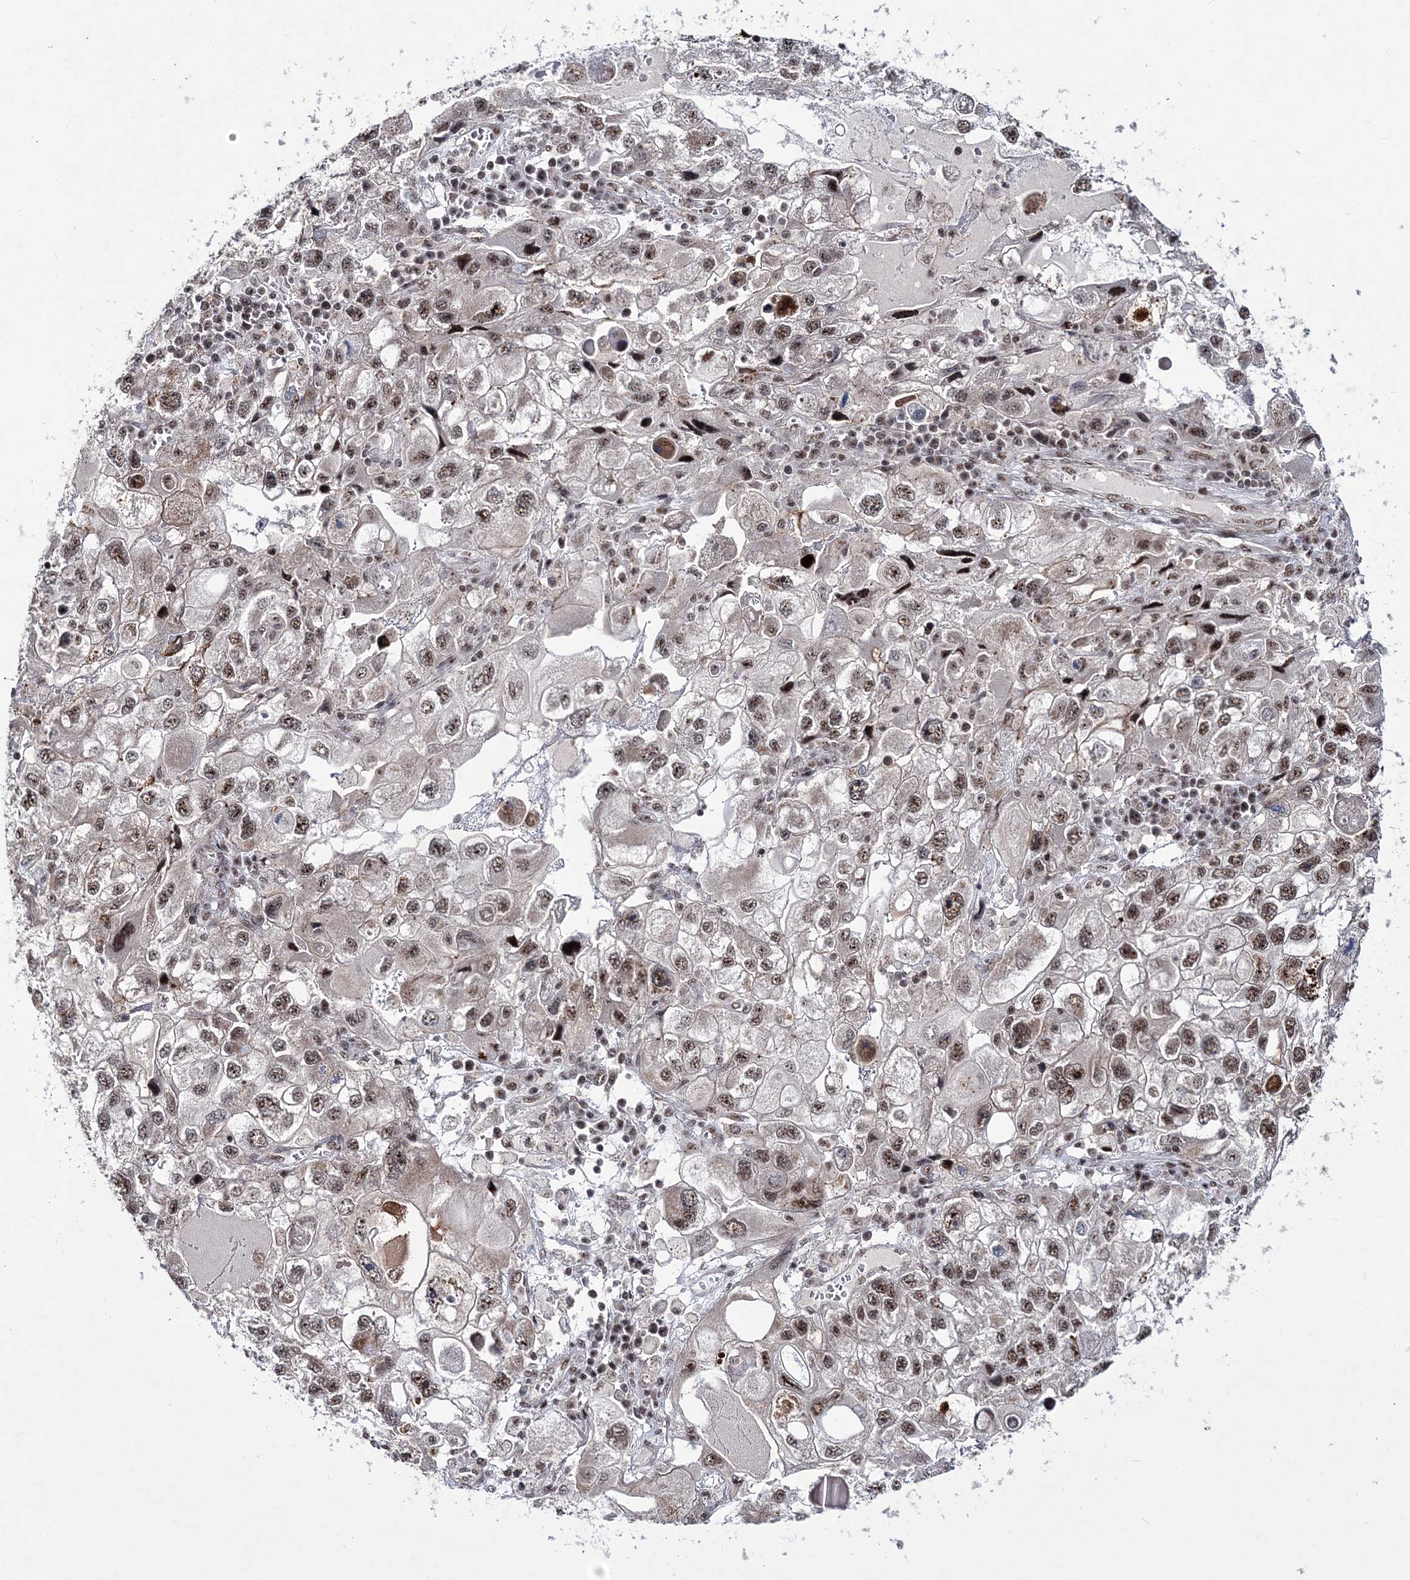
{"staining": {"intensity": "moderate", "quantity": ">75%", "location": "nuclear"}, "tissue": "endometrial cancer", "cell_type": "Tumor cells", "image_type": "cancer", "snomed": [{"axis": "morphology", "description": "Adenocarcinoma, NOS"}, {"axis": "topography", "description": "Endometrium"}], "caption": "Immunohistochemical staining of endometrial cancer (adenocarcinoma) demonstrates moderate nuclear protein expression in approximately >75% of tumor cells.", "gene": "TATDN2", "patient": {"sex": "female", "age": 49}}